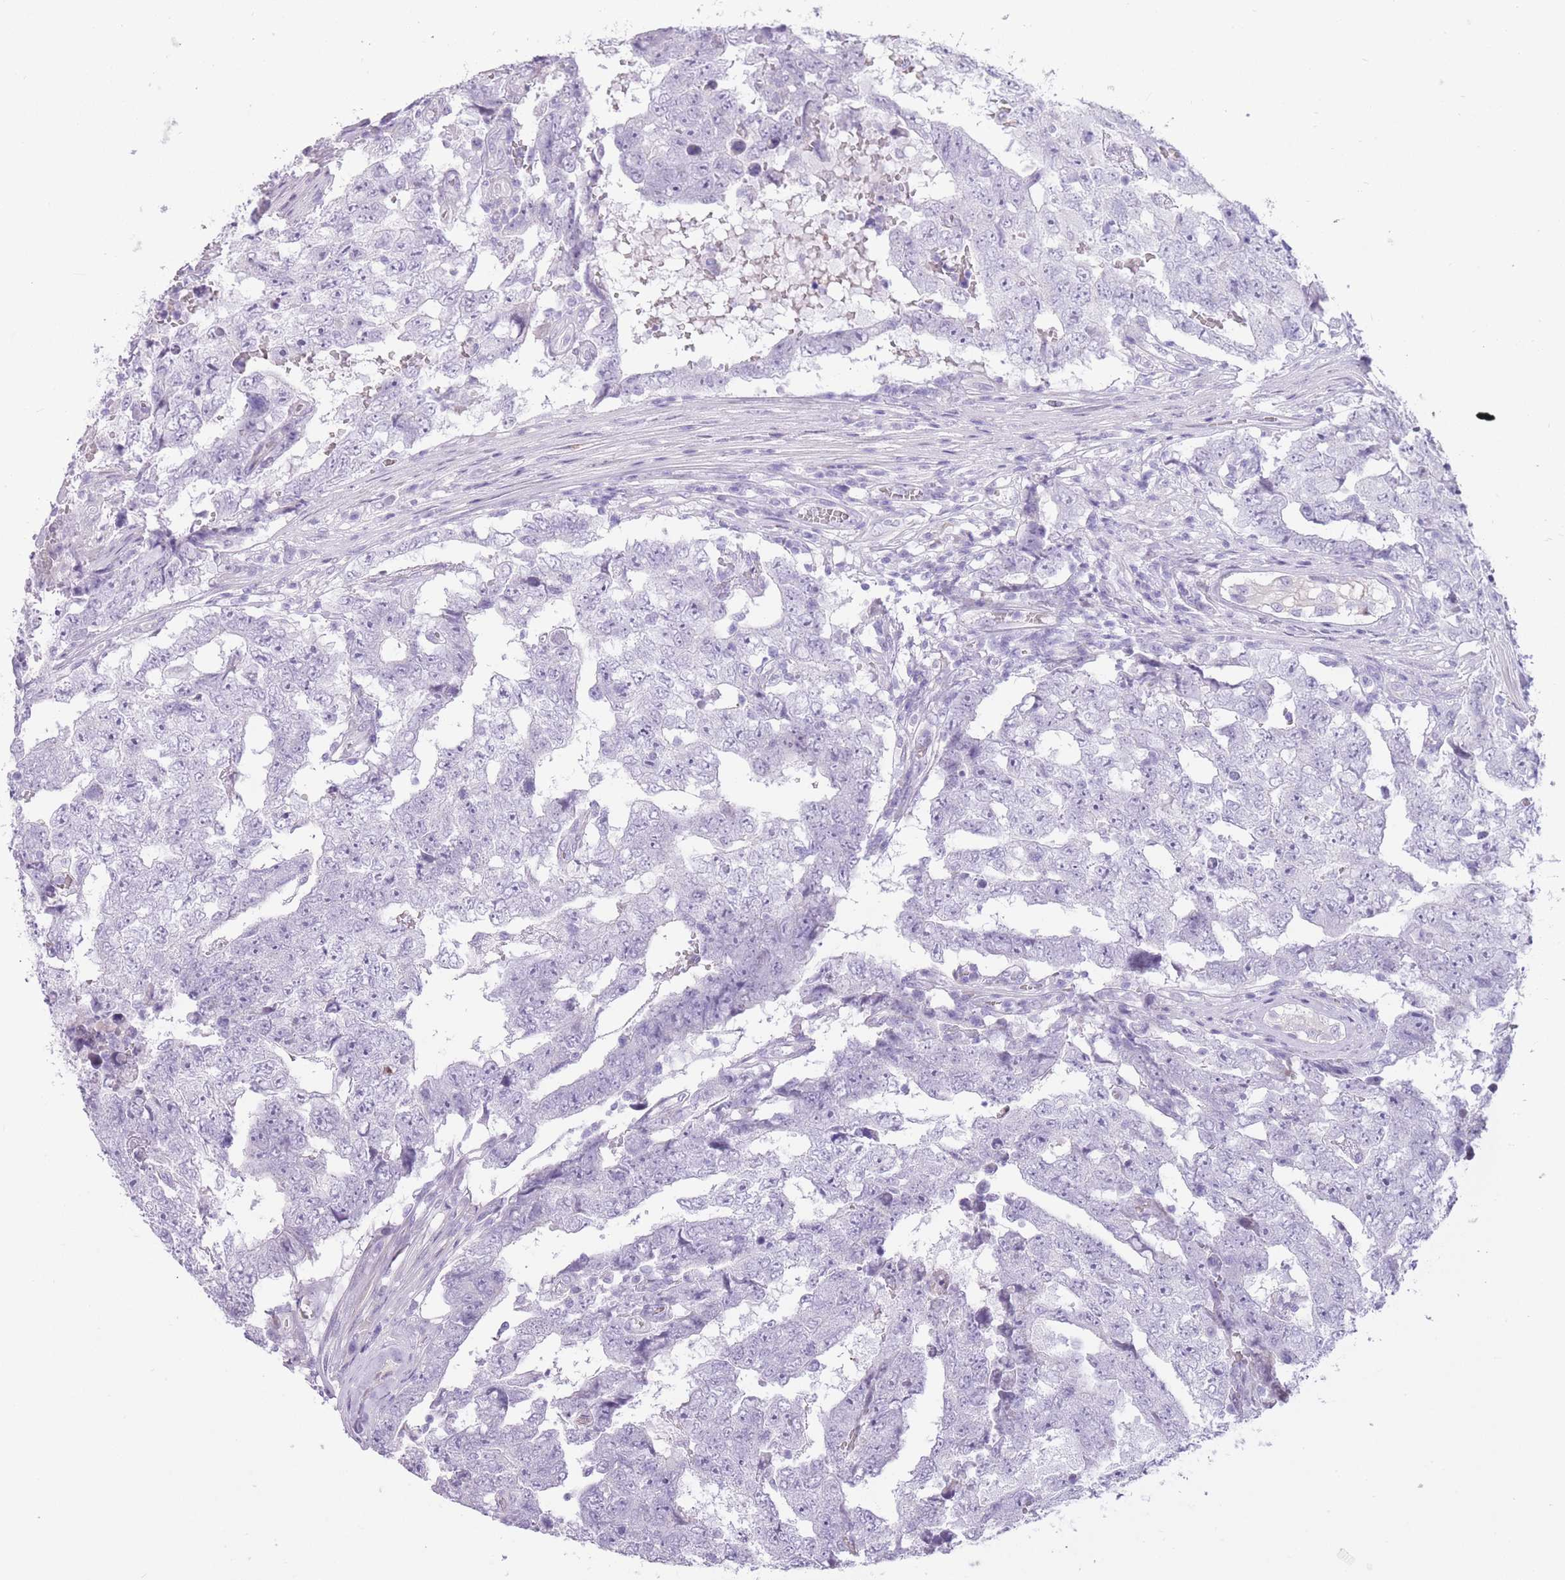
{"staining": {"intensity": "negative", "quantity": "none", "location": "none"}, "tissue": "testis cancer", "cell_type": "Tumor cells", "image_type": "cancer", "snomed": [{"axis": "morphology", "description": "Carcinoma, Embryonal, NOS"}, {"axis": "topography", "description": "Testis"}], "caption": "The histopathology image reveals no significant expression in tumor cells of testis cancer (embryonal carcinoma).", "gene": "WDR70", "patient": {"sex": "male", "age": 25}}